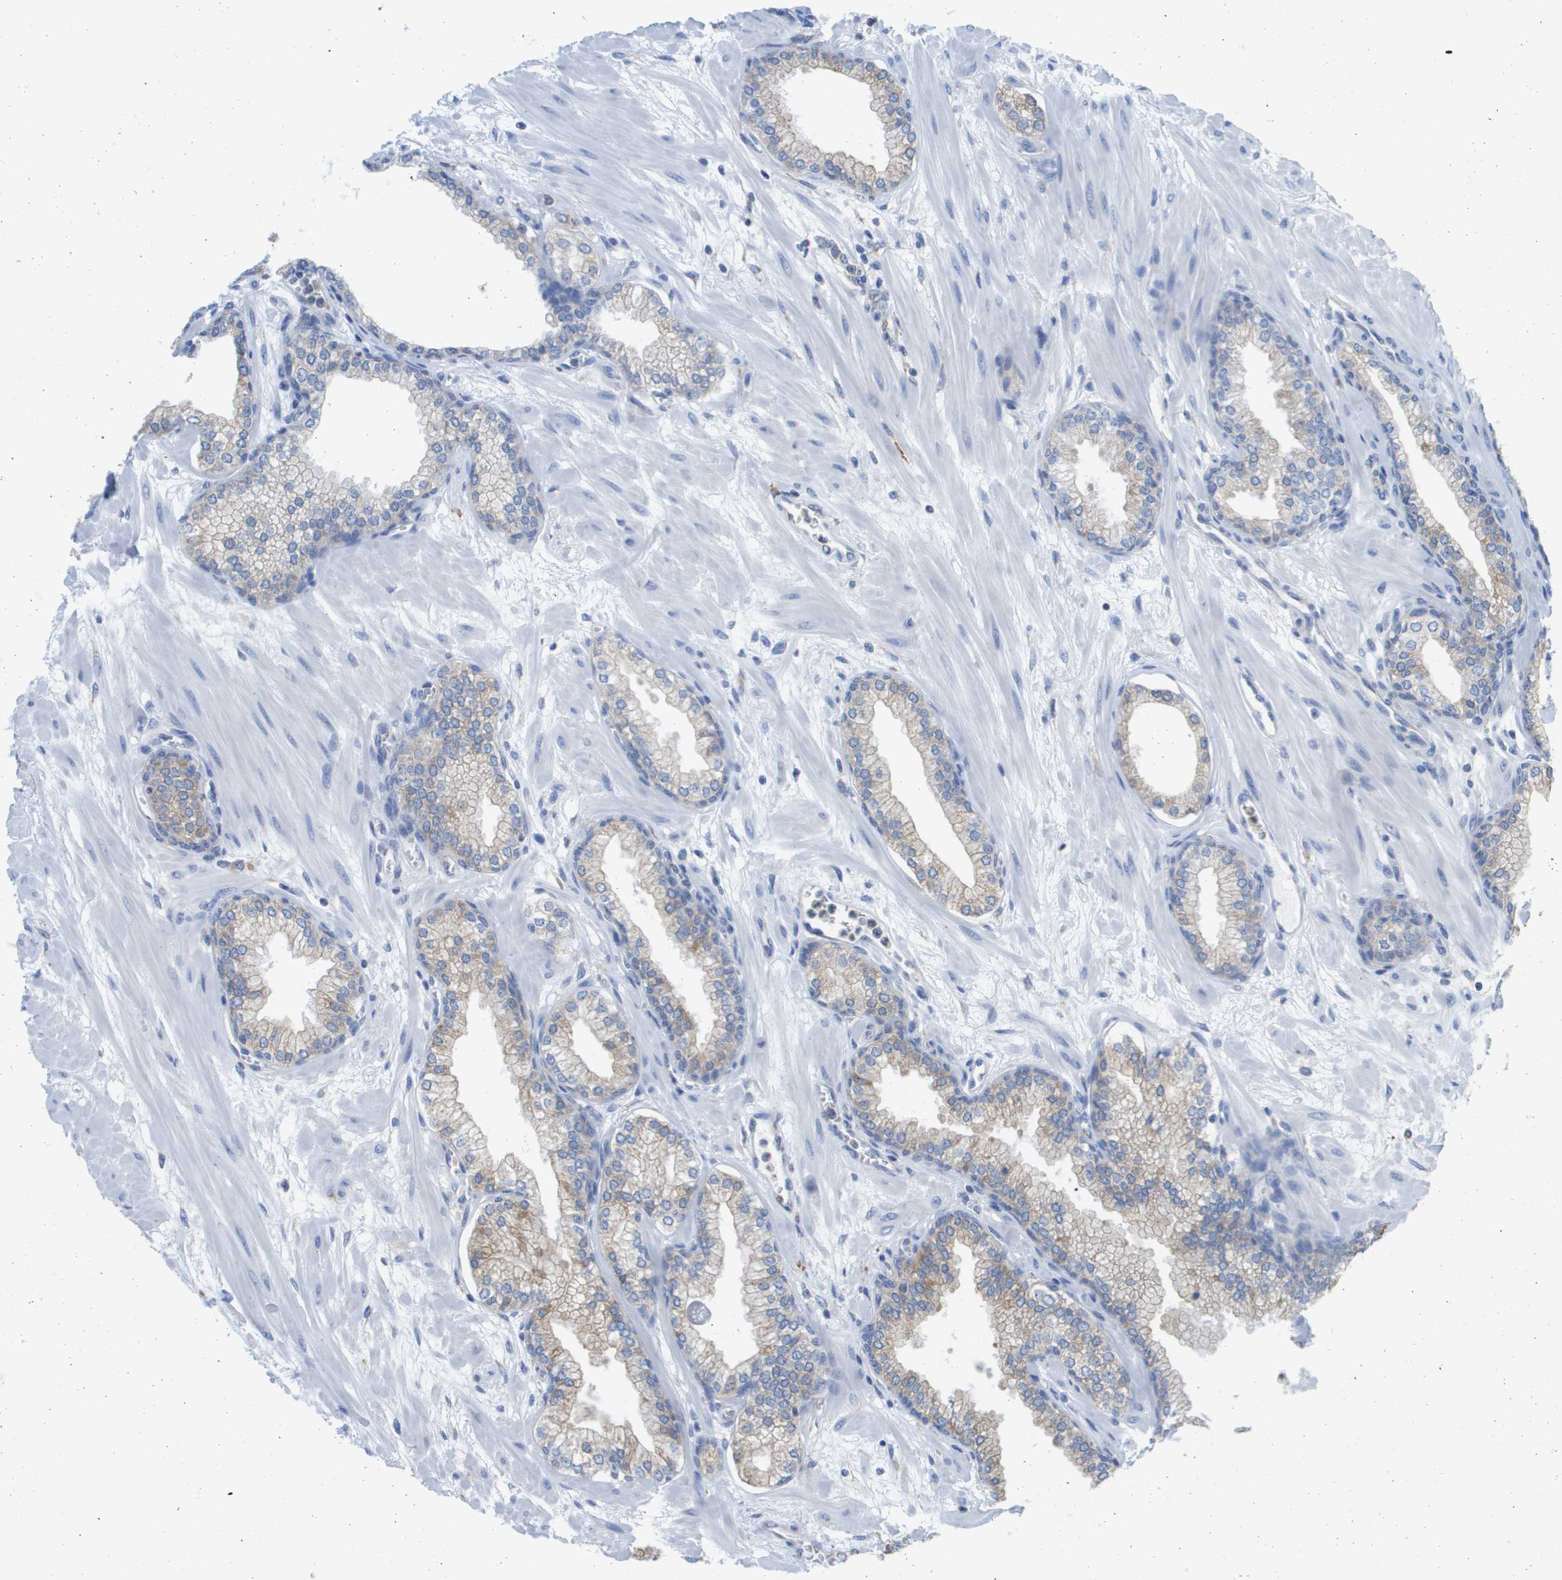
{"staining": {"intensity": "weak", "quantity": "25%-75%", "location": "cytoplasmic/membranous"}, "tissue": "prostate", "cell_type": "Glandular cells", "image_type": "normal", "snomed": [{"axis": "morphology", "description": "Normal tissue, NOS"}, {"axis": "morphology", "description": "Urothelial carcinoma, Low grade"}, {"axis": "topography", "description": "Urinary bladder"}, {"axis": "topography", "description": "Prostate"}], "caption": "This photomicrograph demonstrates immunohistochemistry (IHC) staining of unremarkable prostate, with low weak cytoplasmic/membranous staining in approximately 25%-75% of glandular cells.", "gene": "SDR42E1", "patient": {"sex": "male", "age": 60}}